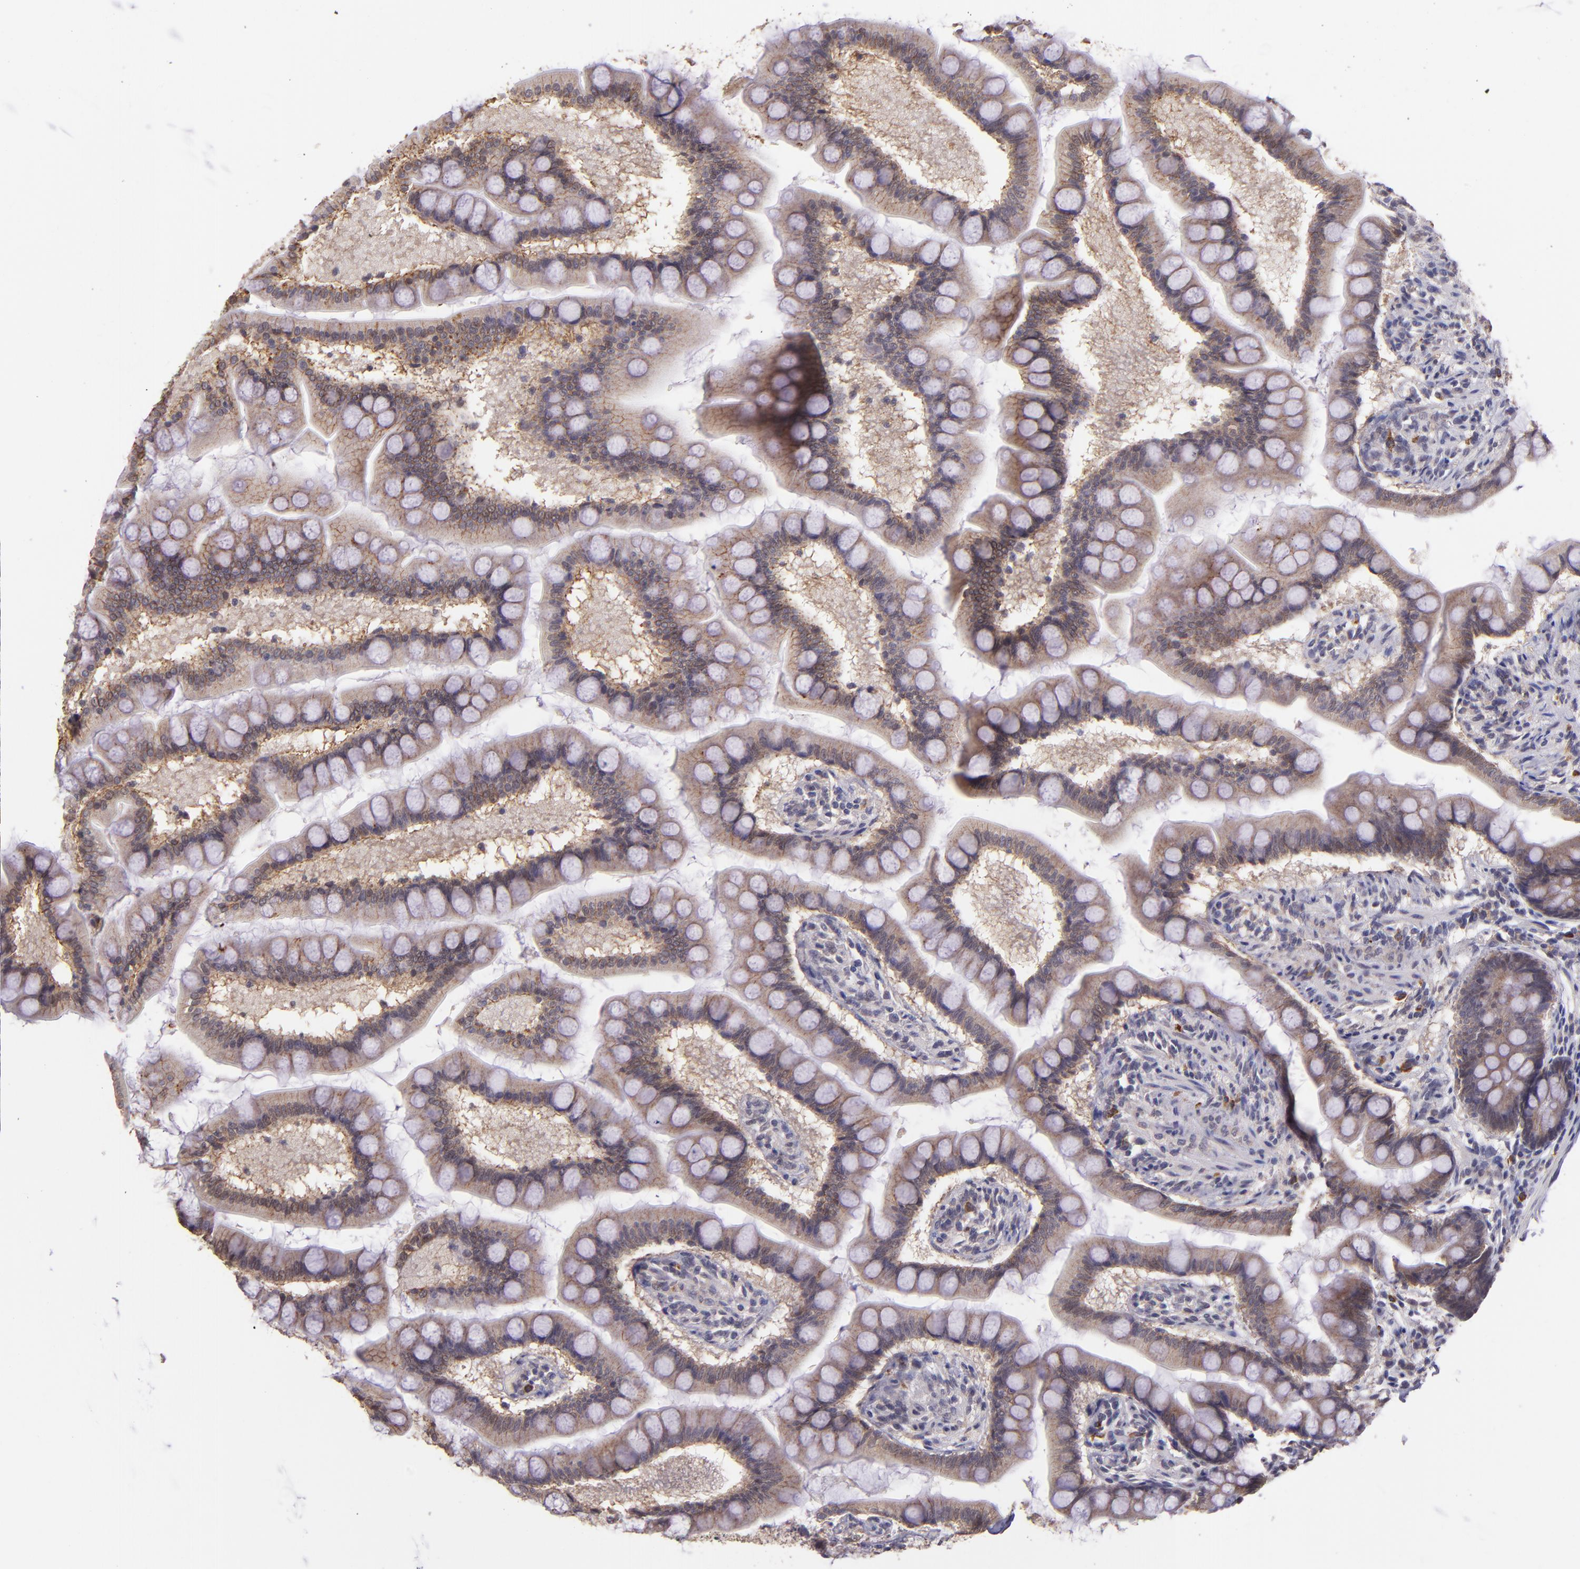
{"staining": {"intensity": "weak", "quantity": ">75%", "location": "cytoplasmic/membranous"}, "tissue": "small intestine", "cell_type": "Glandular cells", "image_type": "normal", "snomed": [{"axis": "morphology", "description": "Normal tissue, NOS"}, {"axis": "topography", "description": "Small intestine"}], "caption": "A micrograph showing weak cytoplasmic/membranous positivity in about >75% of glandular cells in unremarkable small intestine, as visualized by brown immunohistochemical staining.", "gene": "TAF7L", "patient": {"sex": "male", "age": 41}}